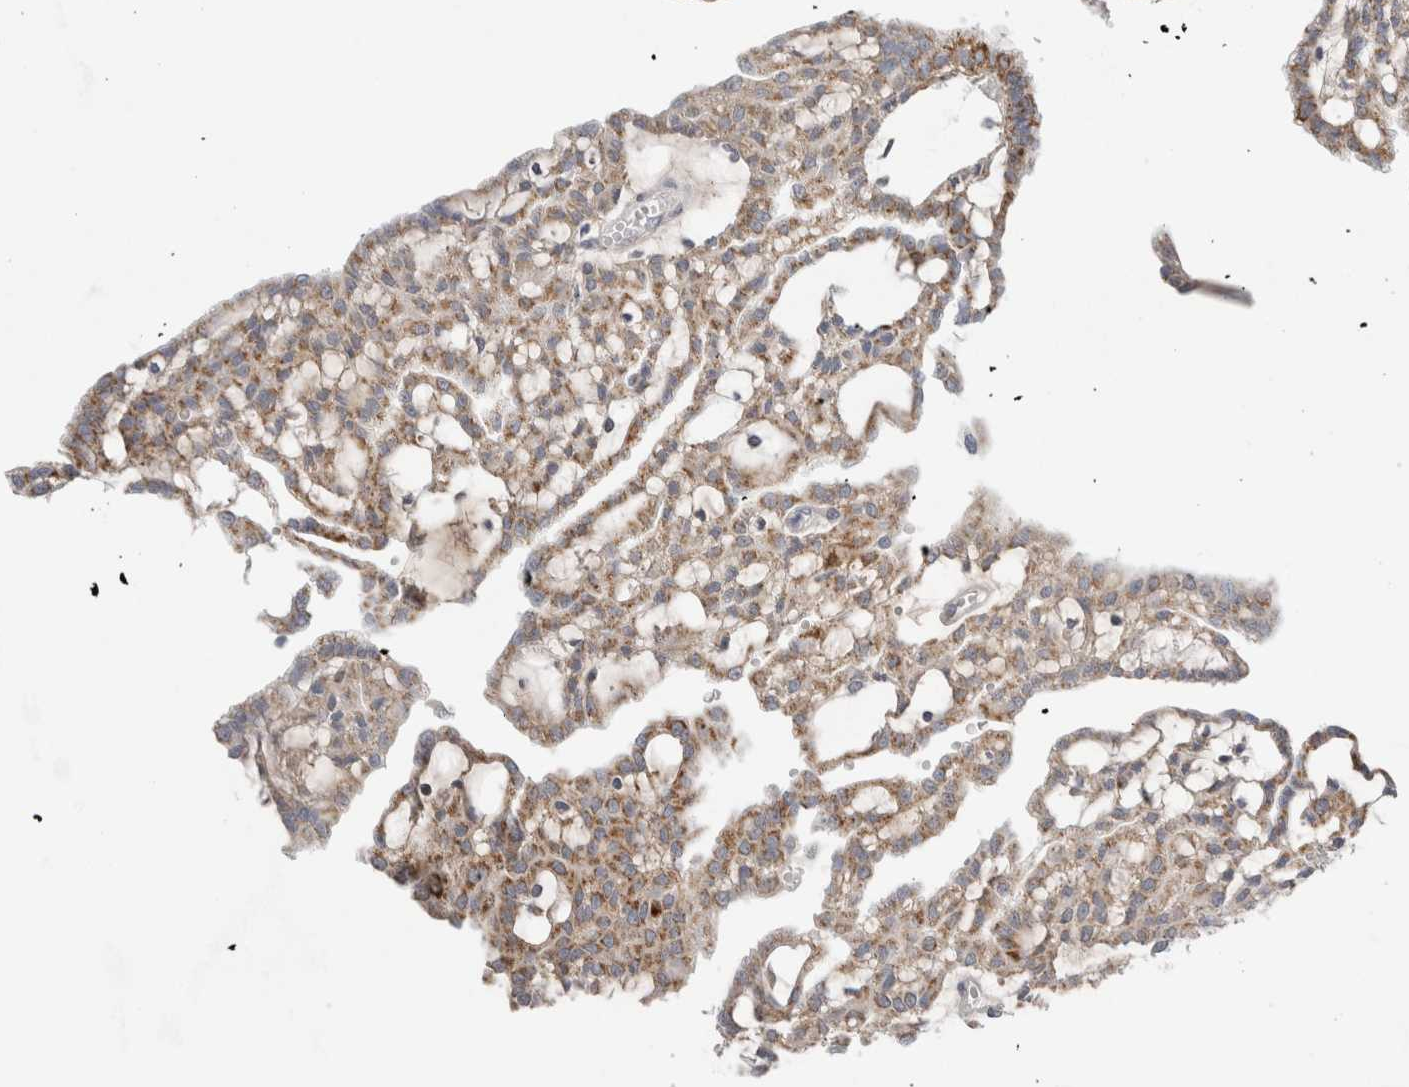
{"staining": {"intensity": "moderate", "quantity": ">75%", "location": "cytoplasmic/membranous"}, "tissue": "renal cancer", "cell_type": "Tumor cells", "image_type": "cancer", "snomed": [{"axis": "morphology", "description": "Adenocarcinoma, NOS"}, {"axis": "topography", "description": "Kidney"}], "caption": "Renal adenocarcinoma stained with DAB IHC shows medium levels of moderate cytoplasmic/membranous expression in about >75% of tumor cells.", "gene": "FAHD1", "patient": {"sex": "male", "age": 63}}